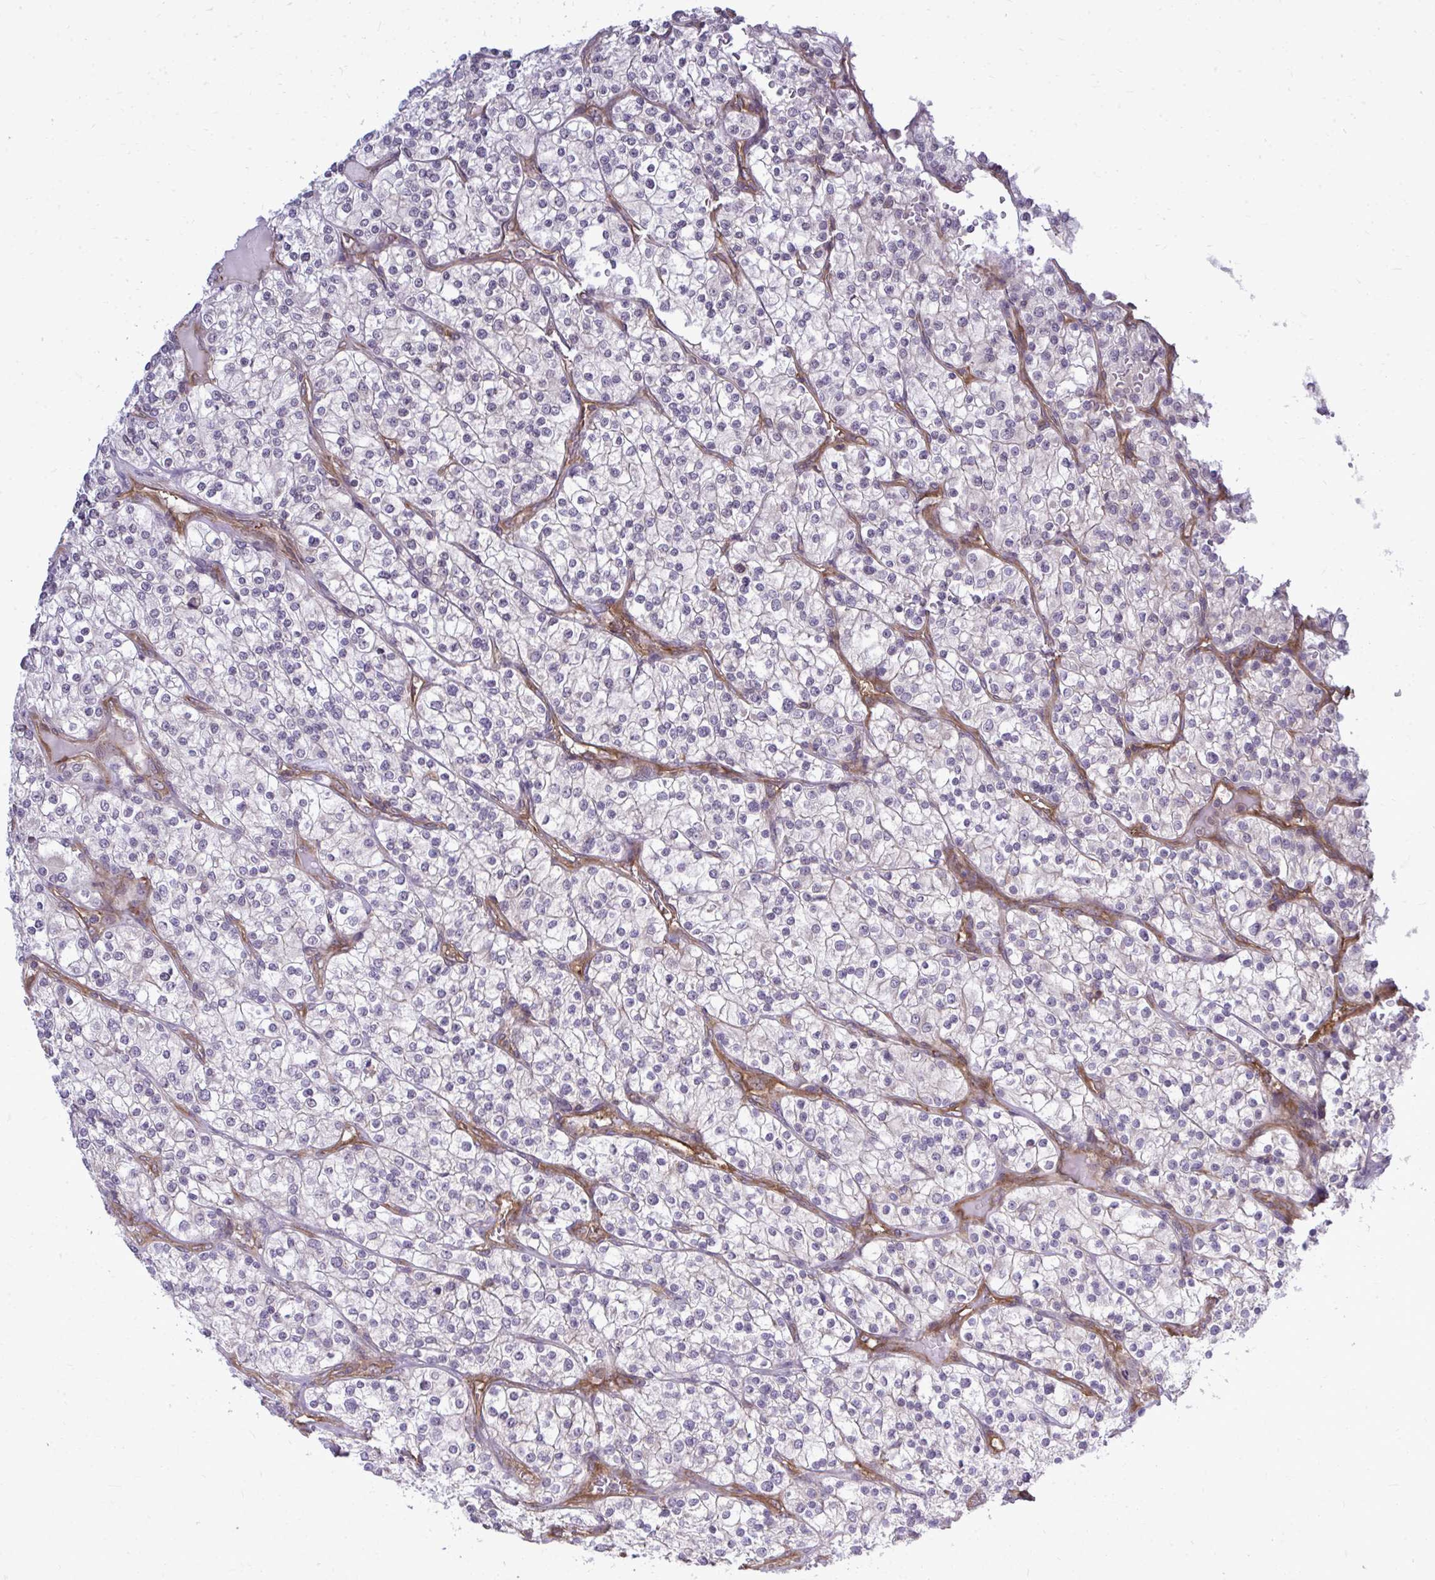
{"staining": {"intensity": "negative", "quantity": "none", "location": "none"}, "tissue": "renal cancer", "cell_type": "Tumor cells", "image_type": "cancer", "snomed": [{"axis": "morphology", "description": "Adenocarcinoma, NOS"}, {"axis": "topography", "description": "Kidney"}], "caption": "This is an immunohistochemistry photomicrograph of adenocarcinoma (renal). There is no positivity in tumor cells.", "gene": "FUT10", "patient": {"sex": "male", "age": 80}}